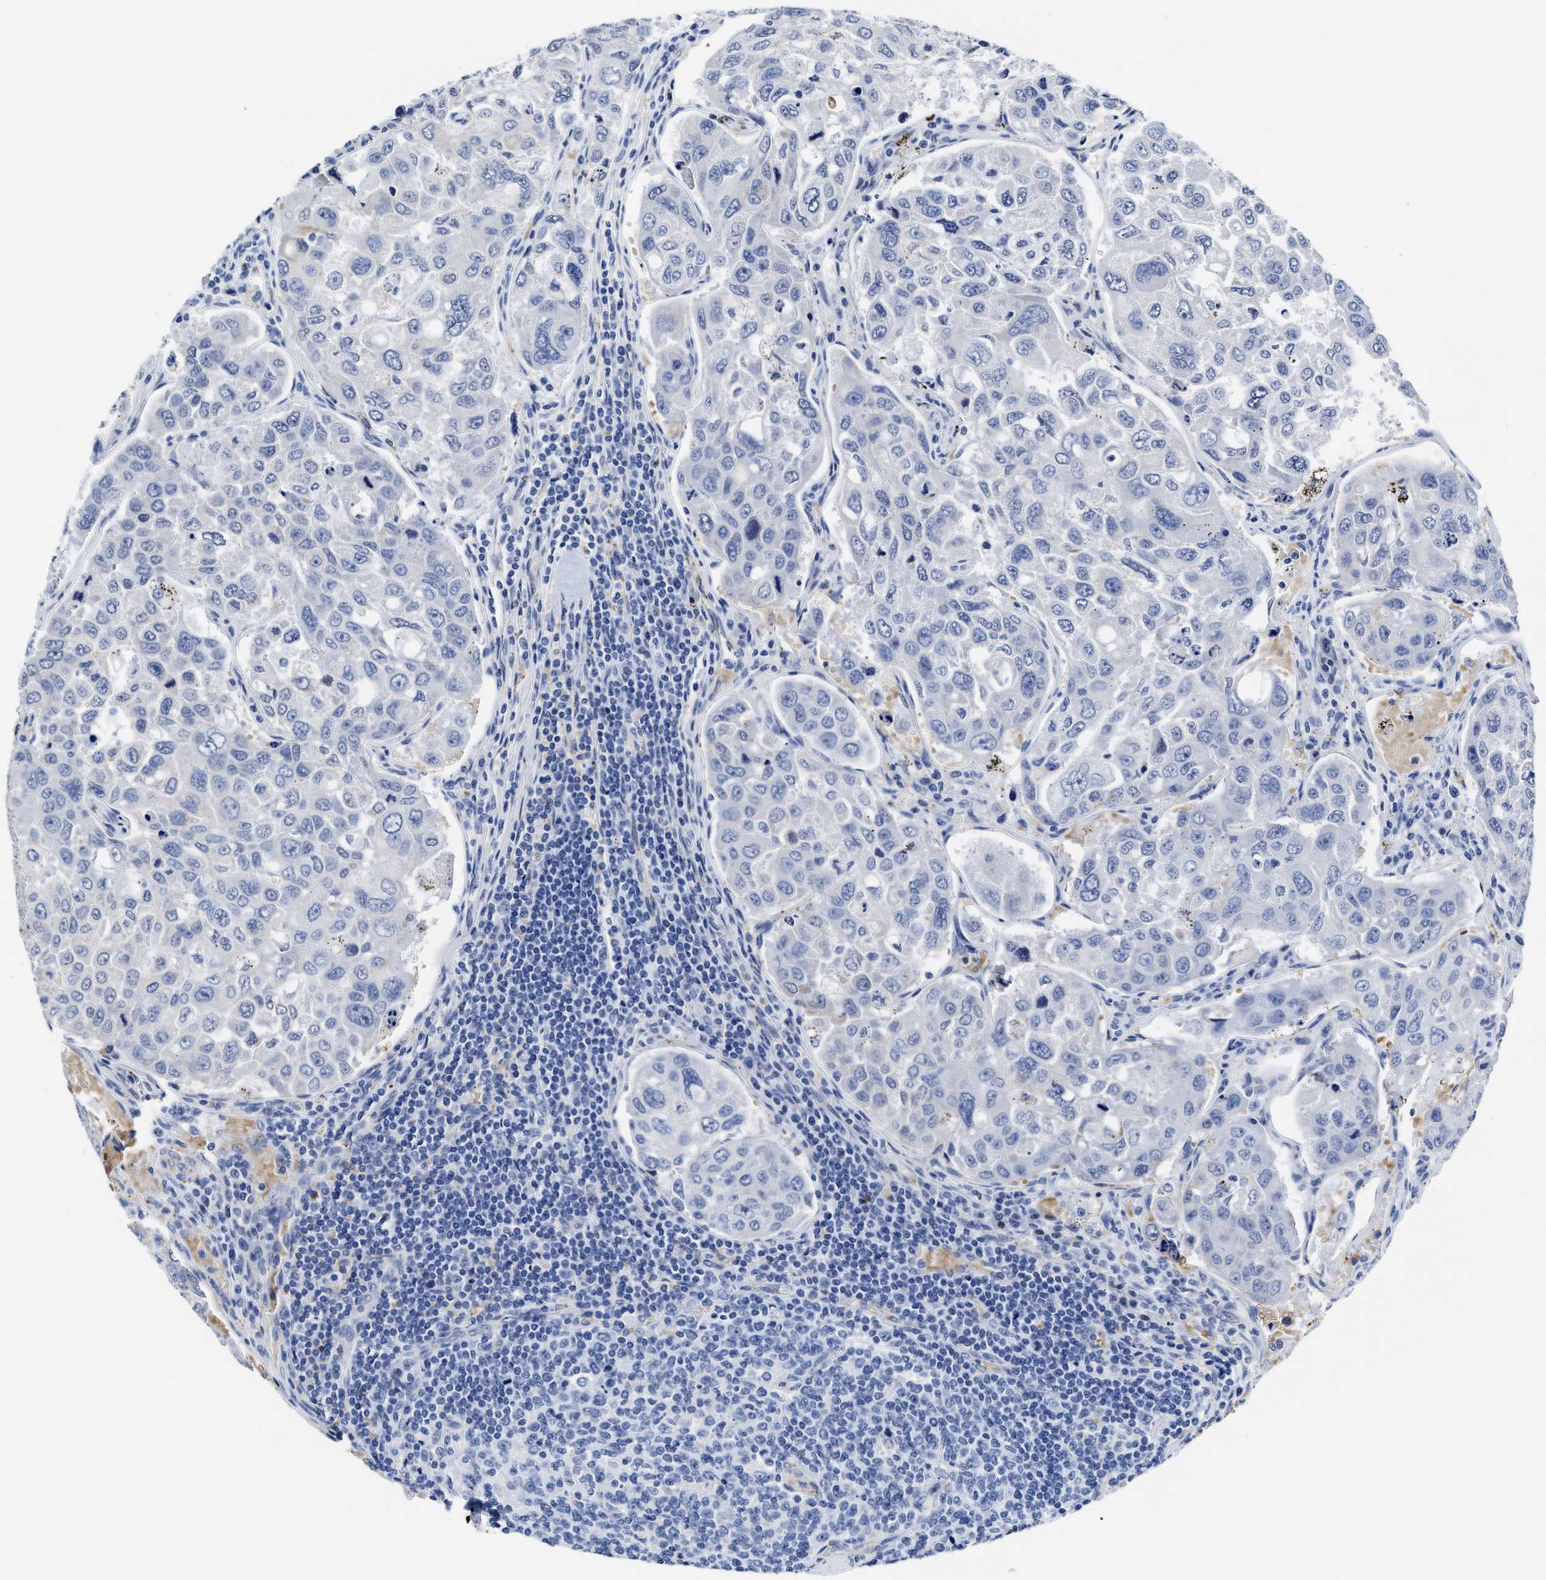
{"staining": {"intensity": "negative", "quantity": "none", "location": "none"}, "tissue": "urothelial cancer", "cell_type": "Tumor cells", "image_type": "cancer", "snomed": [{"axis": "morphology", "description": "Urothelial carcinoma, High grade"}, {"axis": "topography", "description": "Lymph node"}, {"axis": "topography", "description": "Urinary bladder"}], "caption": "This is a histopathology image of IHC staining of urothelial carcinoma (high-grade), which shows no positivity in tumor cells.", "gene": "KCNMB3", "patient": {"sex": "male", "age": 51}}